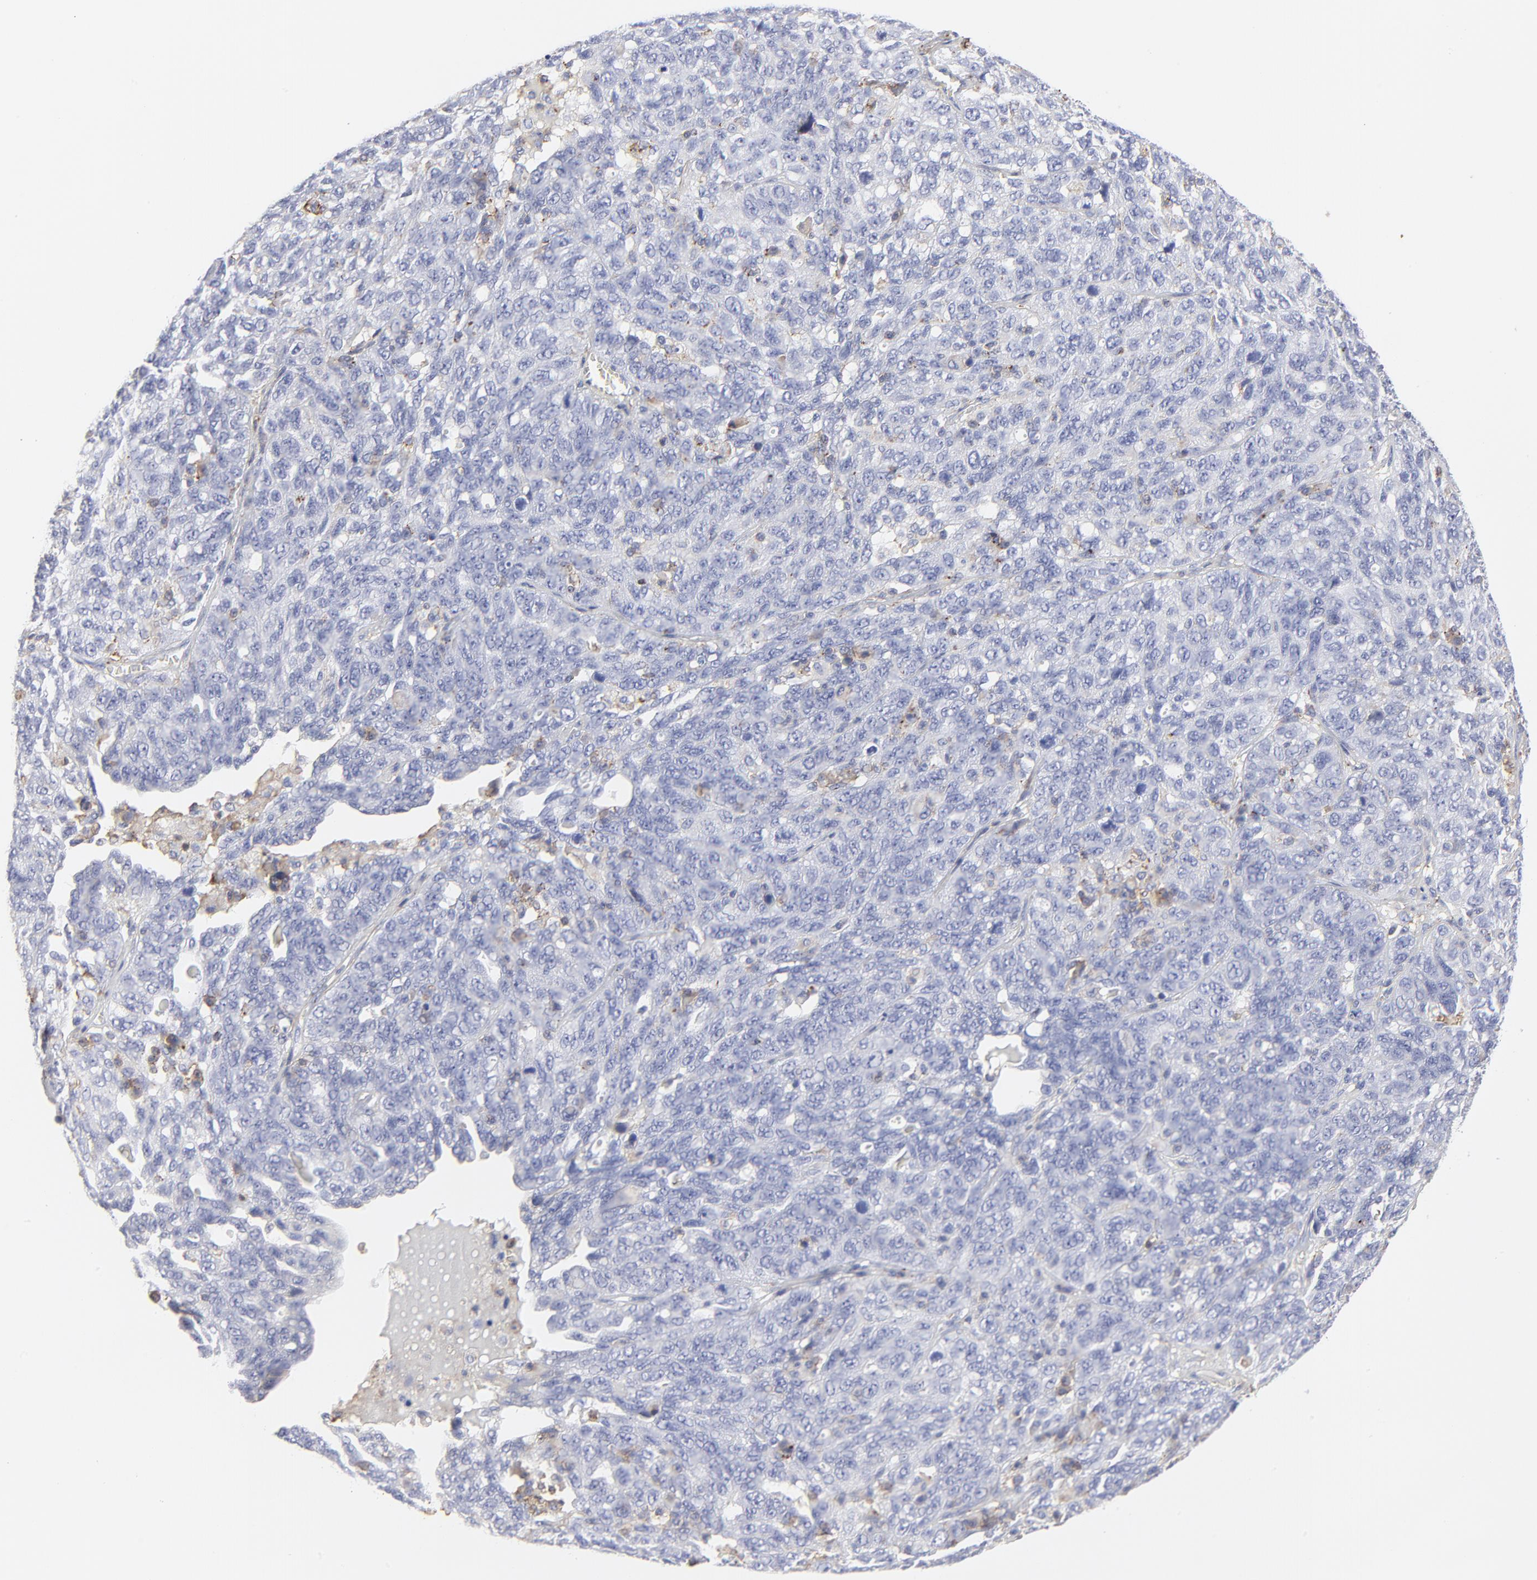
{"staining": {"intensity": "negative", "quantity": "none", "location": "none"}, "tissue": "ovarian cancer", "cell_type": "Tumor cells", "image_type": "cancer", "snomed": [{"axis": "morphology", "description": "Cystadenocarcinoma, serous, NOS"}, {"axis": "topography", "description": "Ovary"}], "caption": "The image reveals no significant expression in tumor cells of serous cystadenocarcinoma (ovarian).", "gene": "ANXA6", "patient": {"sex": "female", "age": 71}}